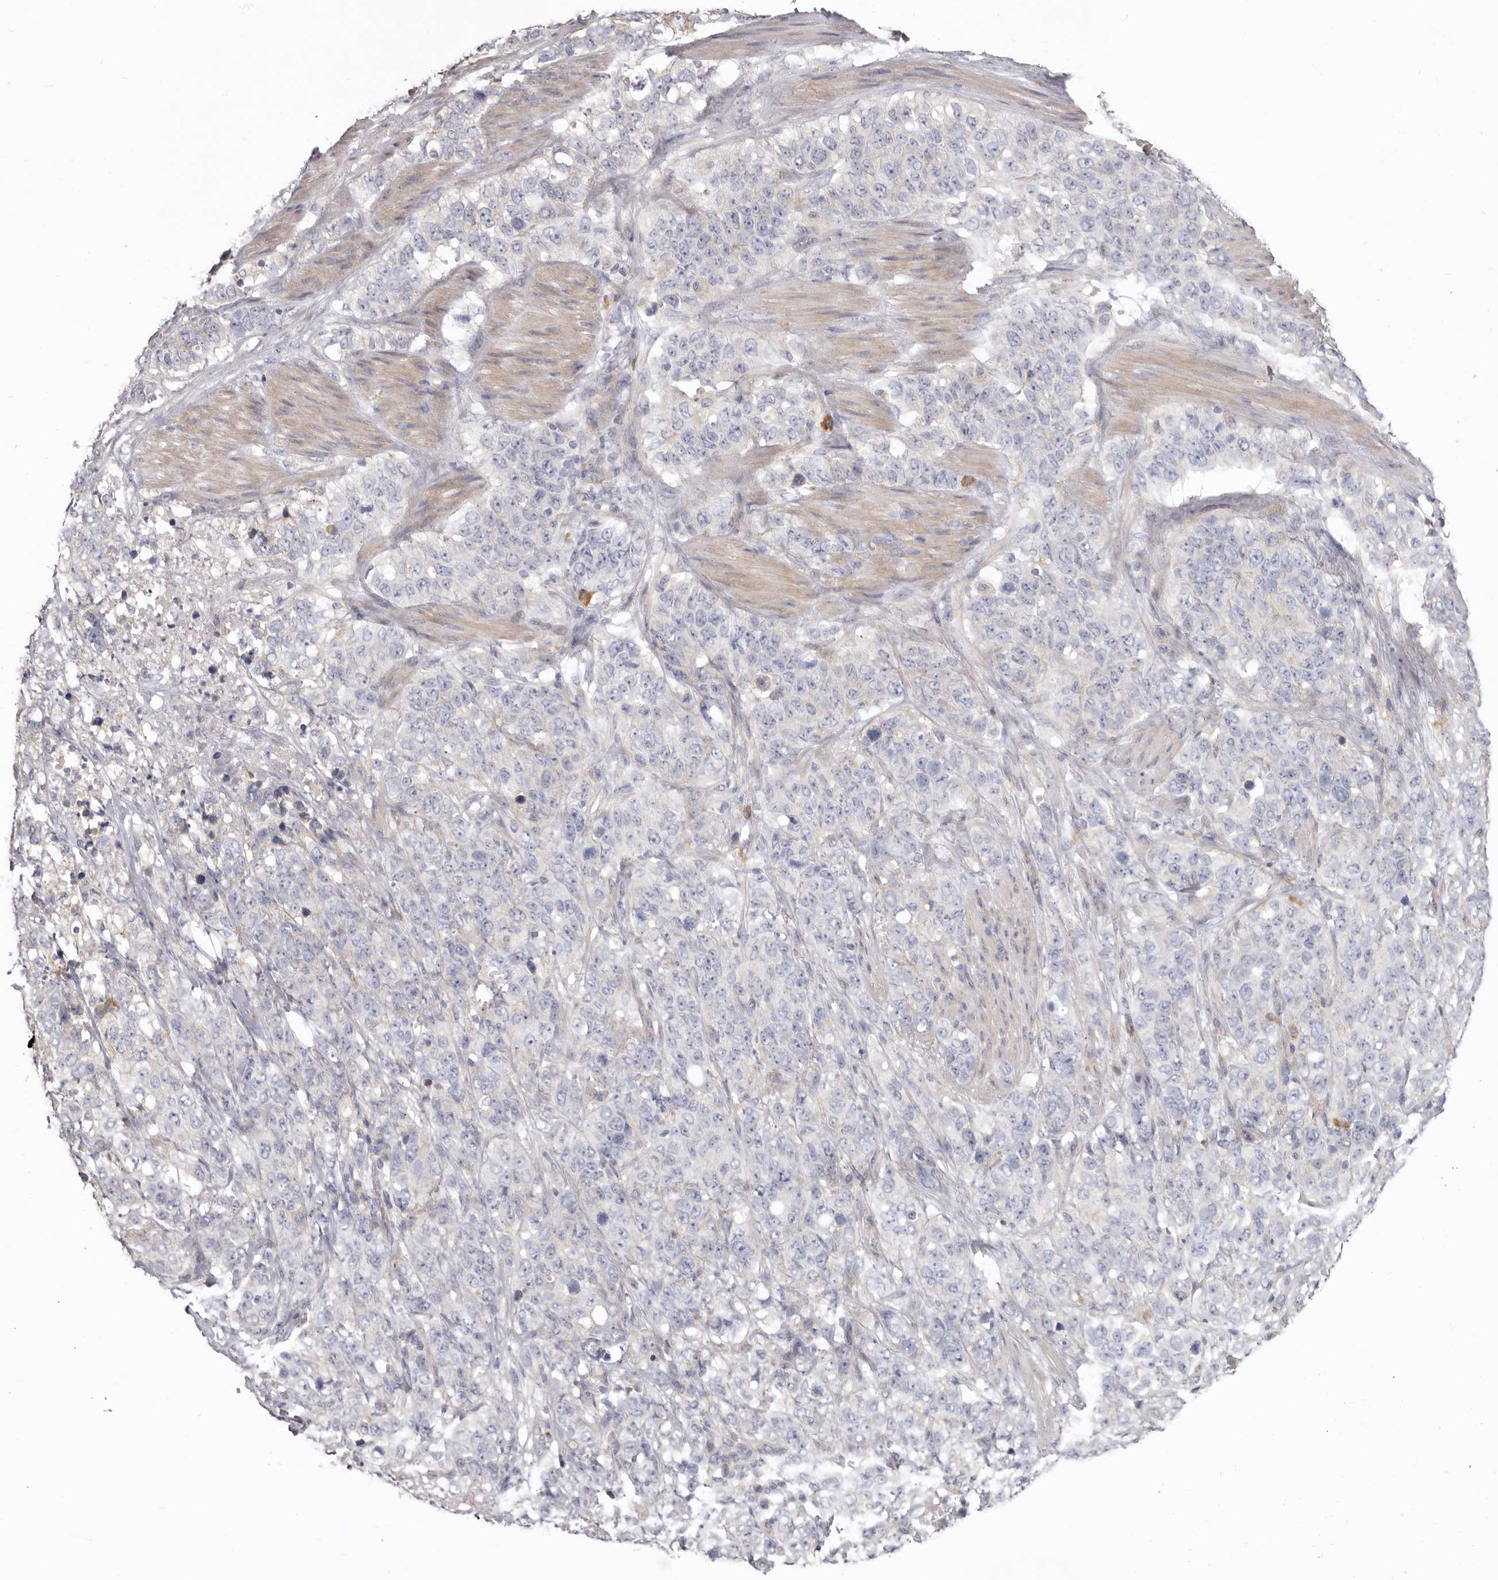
{"staining": {"intensity": "weak", "quantity": "<25%", "location": "cytoplasmic/membranous"}, "tissue": "stomach cancer", "cell_type": "Tumor cells", "image_type": "cancer", "snomed": [{"axis": "morphology", "description": "Adenocarcinoma, NOS"}, {"axis": "topography", "description": "Stomach"}], "caption": "IHC photomicrograph of human stomach cancer stained for a protein (brown), which demonstrates no expression in tumor cells.", "gene": "FMO2", "patient": {"sex": "male", "age": 48}}